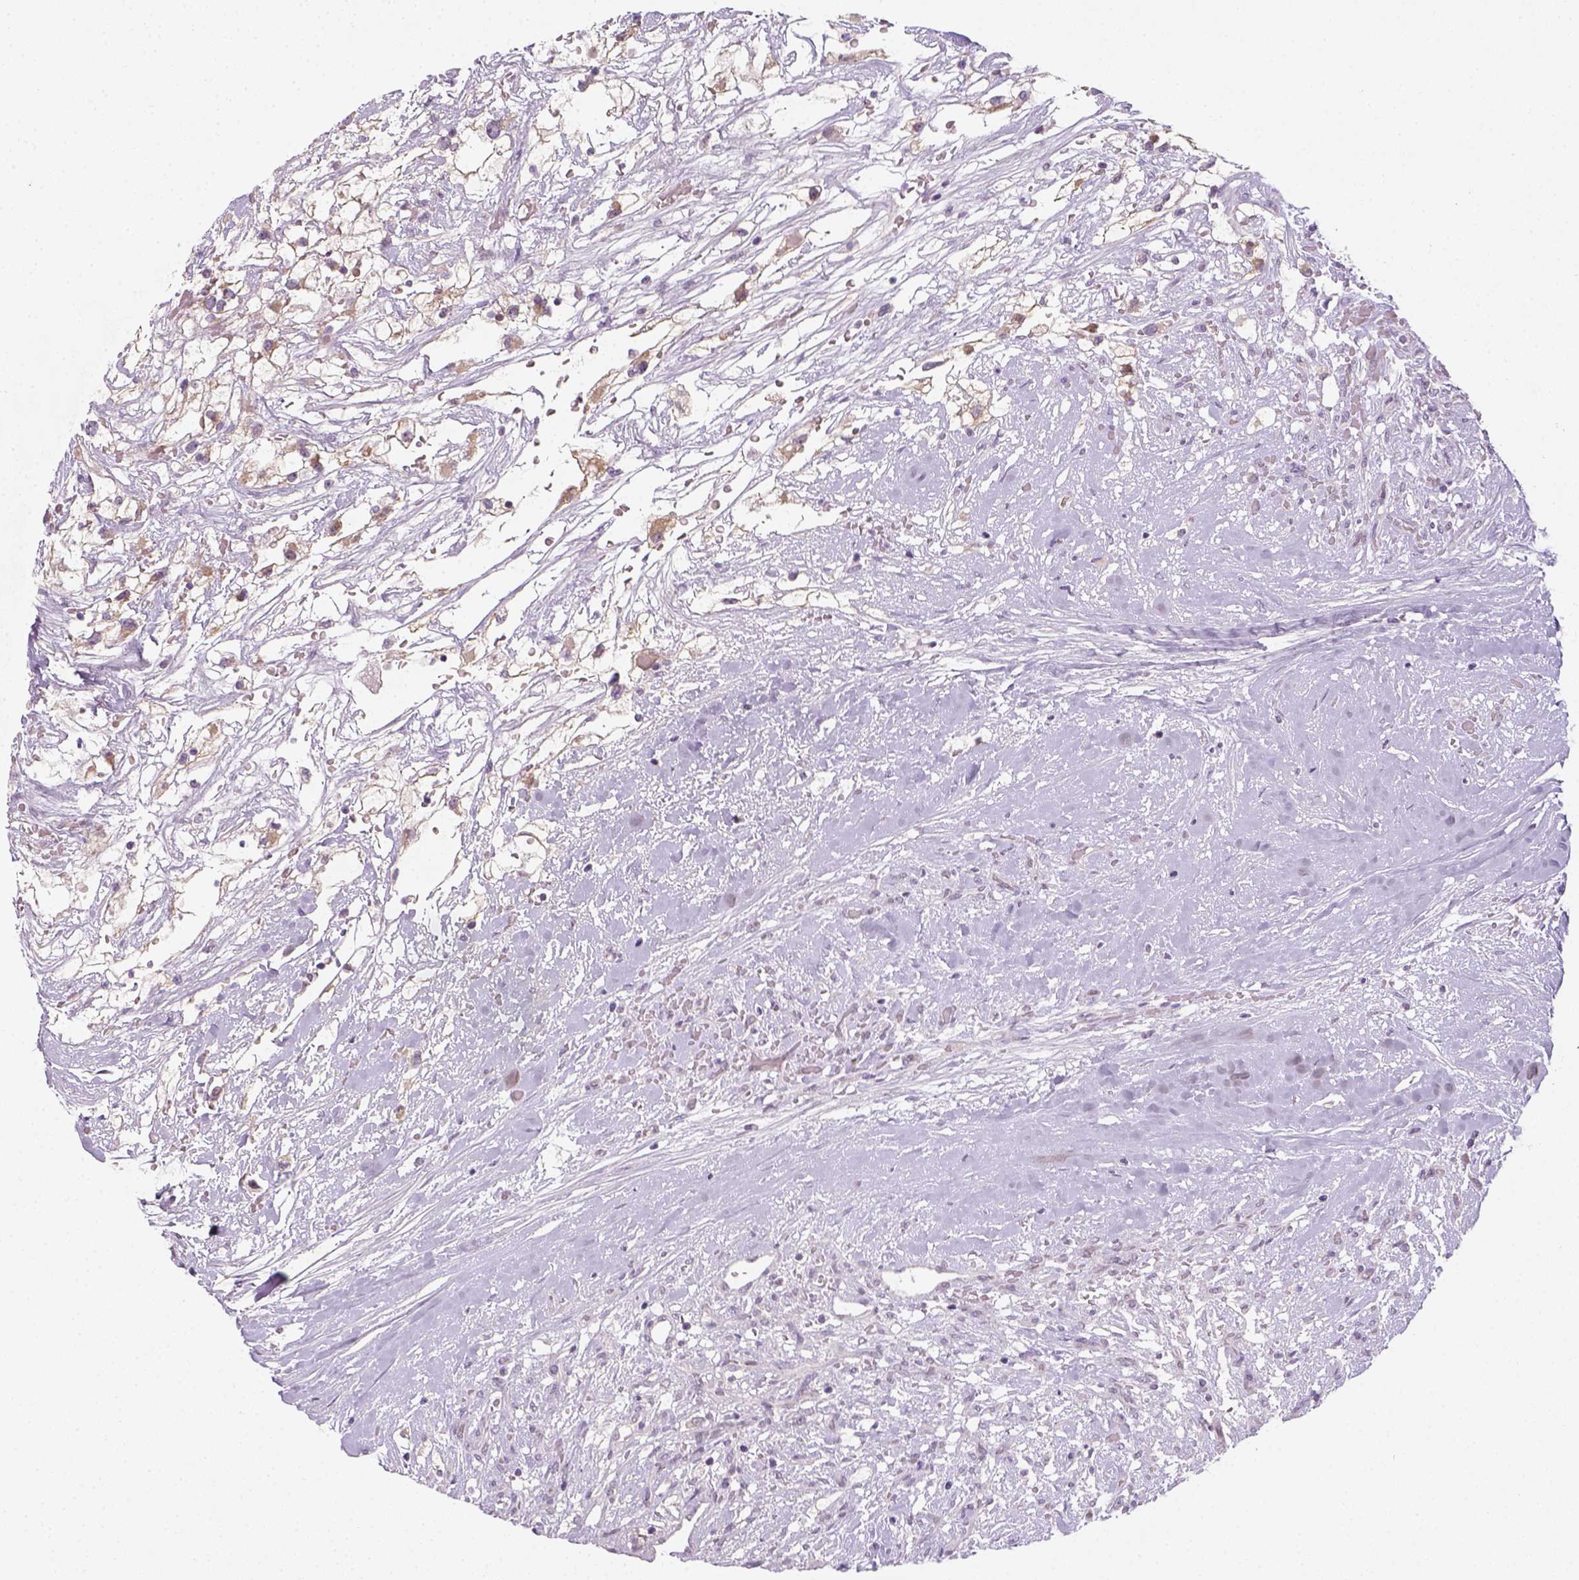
{"staining": {"intensity": "negative", "quantity": "none", "location": "none"}, "tissue": "renal cancer", "cell_type": "Tumor cells", "image_type": "cancer", "snomed": [{"axis": "morphology", "description": "Adenocarcinoma, NOS"}, {"axis": "topography", "description": "Kidney"}], "caption": "Renal cancer was stained to show a protein in brown. There is no significant positivity in tumor cells. Nuclei are stained in blue.", "gene": "MAGEB3", "patient": {"sex": "male", "age": 59}}